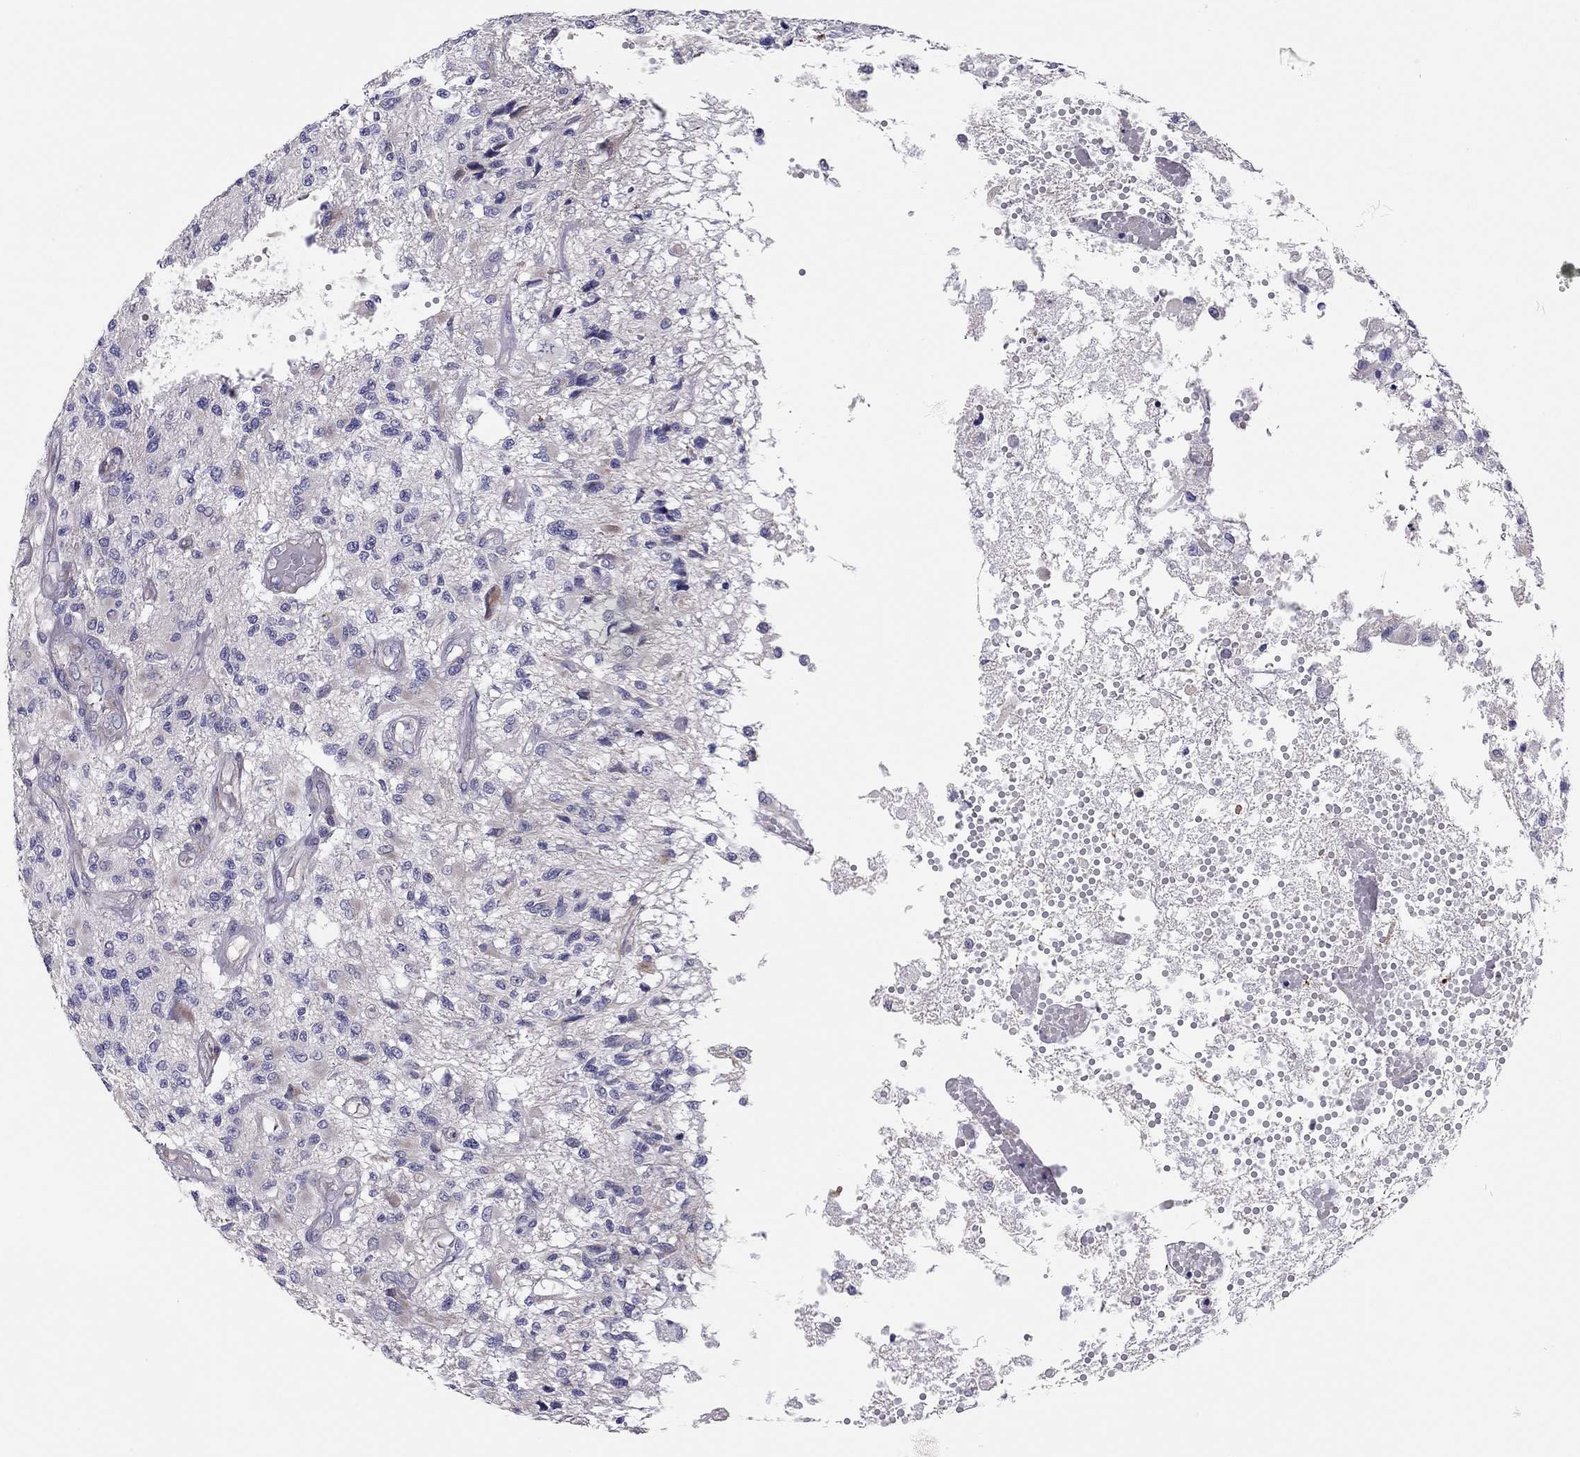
{"staining": {"intensity": "negative", "quantity": "none", "location": "none"}, "tissue": "glioma", "cell_type": "Tumor cells", "image_type": "cancer", "snomed": [{"axis": "morphology", "description": "Glioma, malignant, High grade"}, {"axis": "topography", "description": "Brain"}], "caption": "An immunohistochemistry histopathology image of glioma is shown. There is no staining in tumor cells of glioma.", "gene": "SCARB1", "patient": {"sex": "female", "age": 63}}